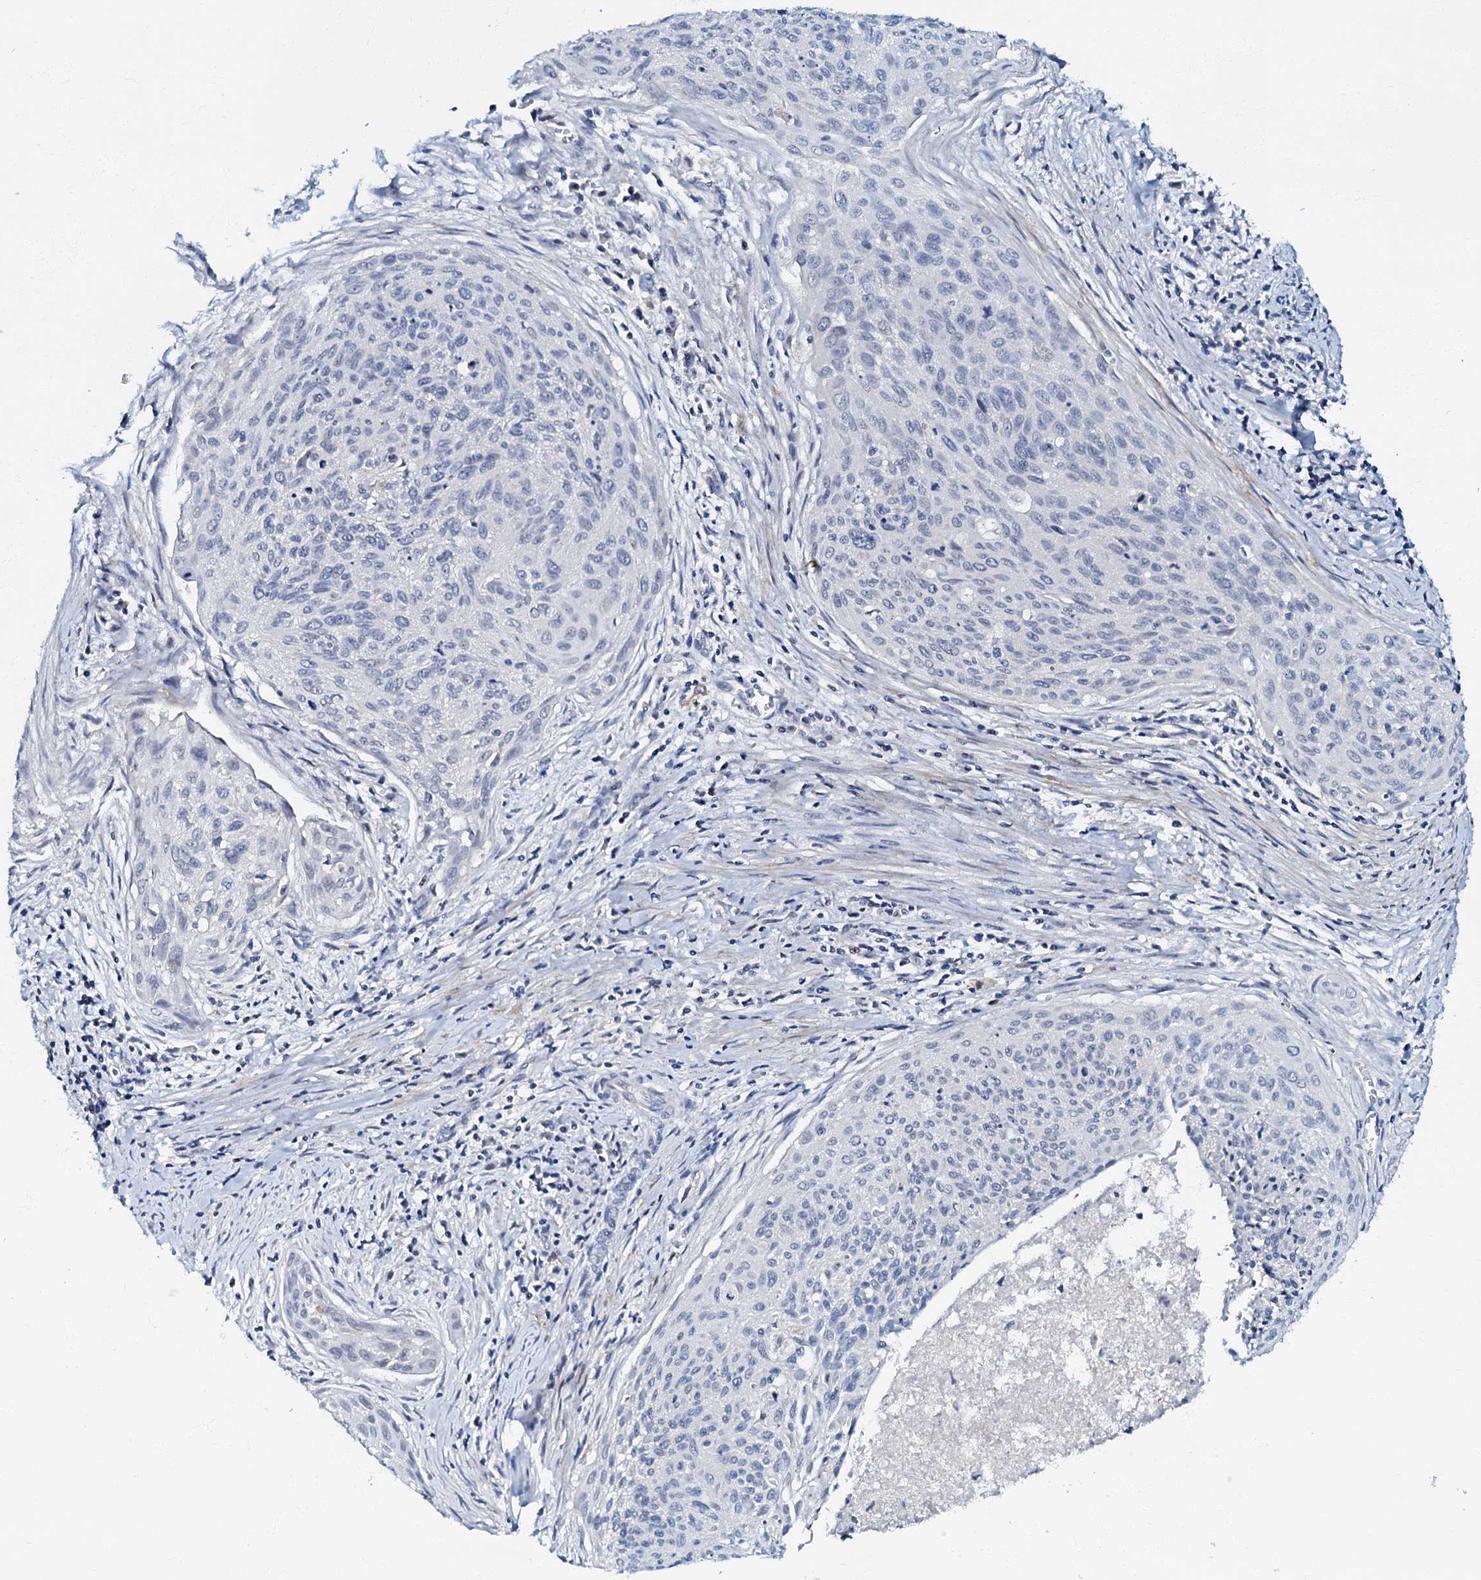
{"staining": {"intensity": "negative", "quantity": "none", "location": "none"}, "tissue": "cervical cancer", "cell_type": "Tumor cells", "image_type": "cancer", "snomed": [{"axis": "morphology", "description": "Squamous cell carcinoma, NOS"}, {"axis": "topography", "description": "Cervix"}], "caption": "A micrograph of human squamous cell carcinoma (cervical) is negative for staining in tumor cells.", "gene": "MRPL51", "patient": {"sex": "female", "age": 55}}